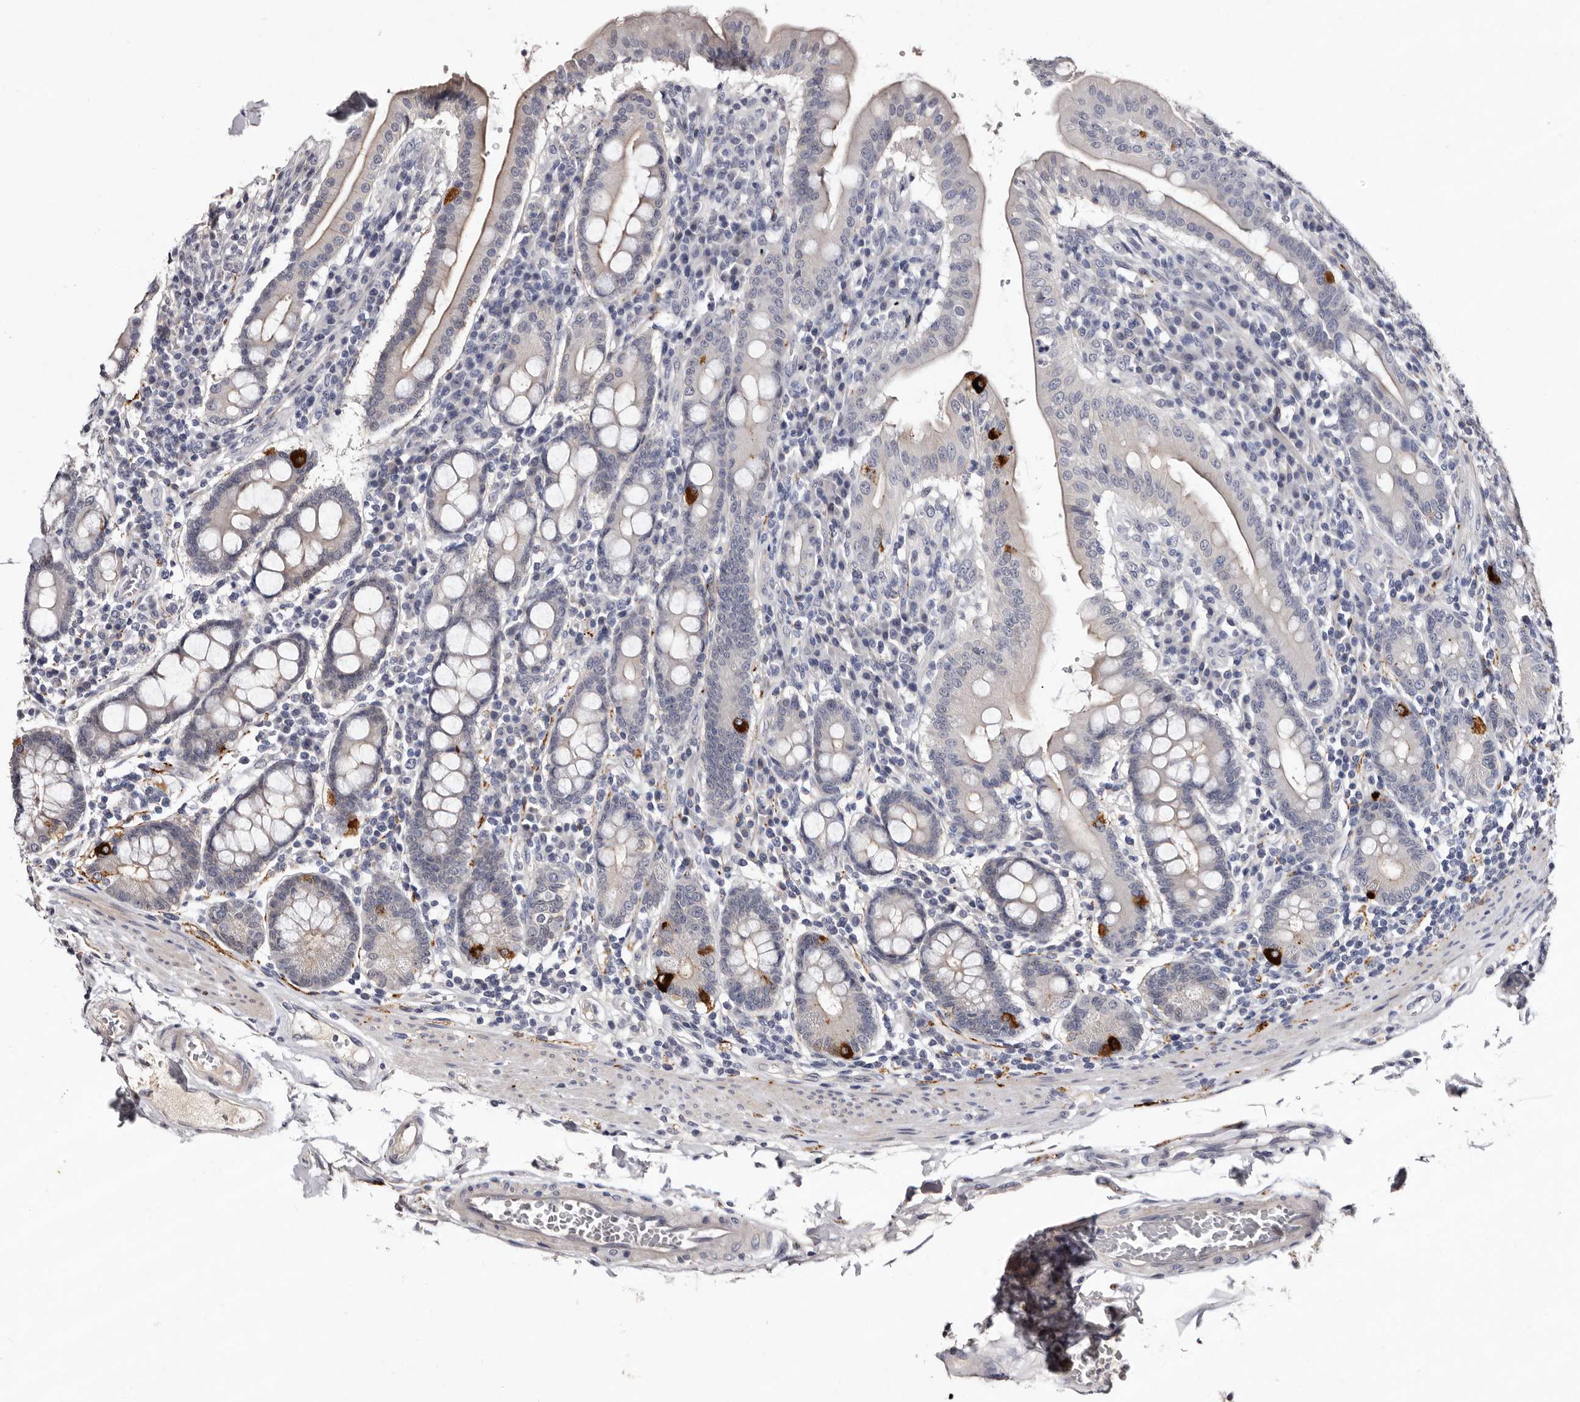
{"staining": {"intensity": "strong", "quantity": "<25%", "location": "cytoplasmic/membranous"}, "tissue": "duodenum", "cell_type": "Glandular cells", "image_type": "normal", "snomed": [{"axis": "morphology", "description": "Normal tissue, NOS"}, {"axis": "morphology", "description": "Adenocarcinoma, NOS"}, {"axis": "topography", "description": "Pancreas"}, {"axis": "topography", "description": "Duodenum"}], "caption": "Duodenum stained for a protein shows strong cytoplasmic/membranous positivity in glandular cells. (Stains: DAB (3,3'-diaminobenzidine) in brown, nuclei in blue, Microscopy: brightfield microscopy at high magnification).", "gene": "LANCL2", "patient": {"sex": "male", "age": 50}}